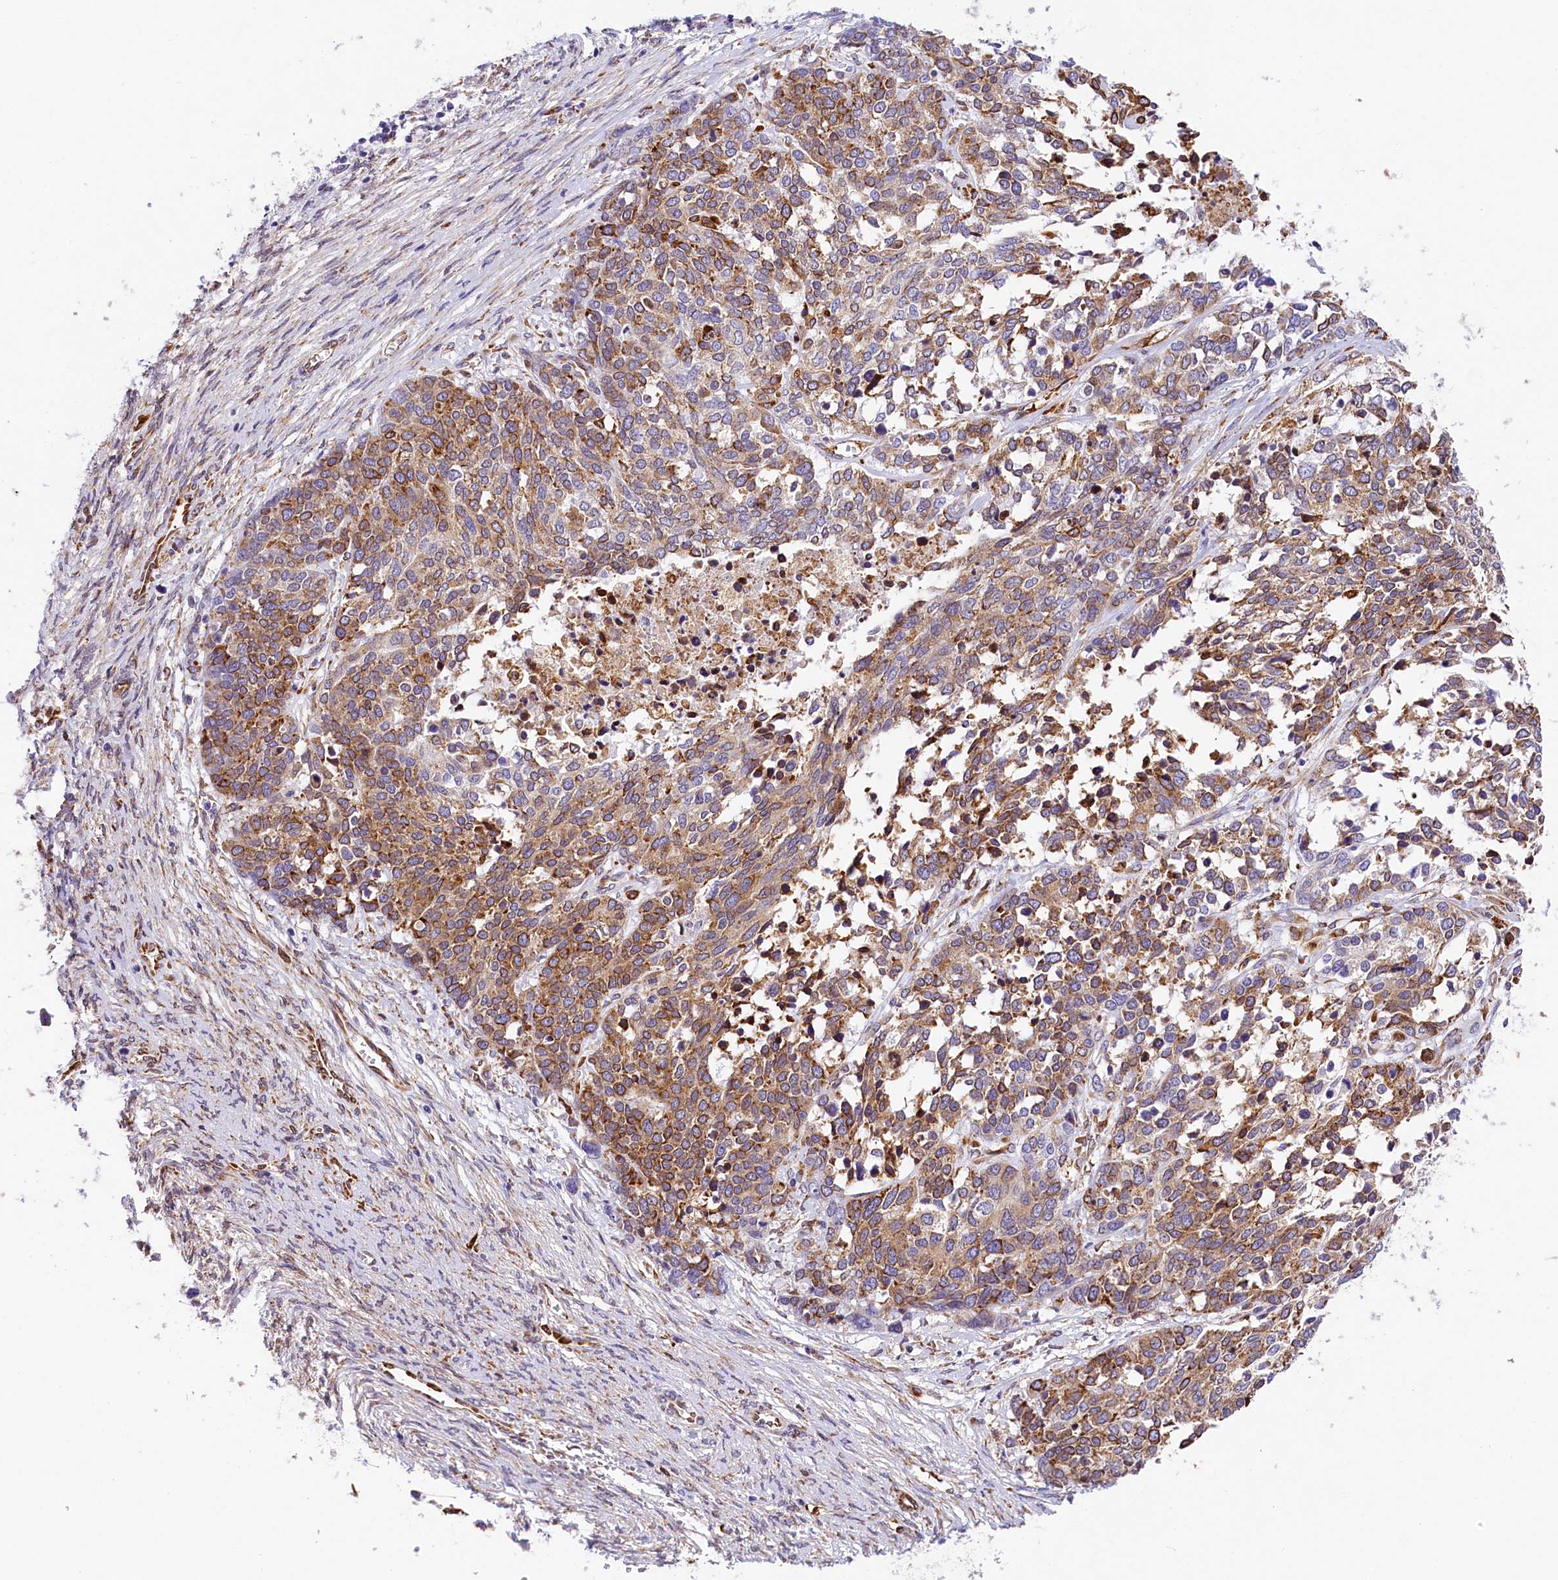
{"staining": {"intensity": "moderate", "quantity": ">75%", "location": "cytoplasmic/membranous"}, "tissue": "ovarian cancer", "cell_type": "Tumor cells", "image_type": "cancer", "snomed": [{"axis": "morphology", "description": "Cystadenocarcinoma, serous, NOS"}, {"axis": "topography", "description": "Ovary"}], "caption": "Protein expression analysis of ovarian cancer shows moderate cytoplasmic/membranous positivity in approximately >75% of tumor cells. Nuclei are stained in blue.", "gene": "ITGA1", "patient": {"sex": "female", "age": 44}}